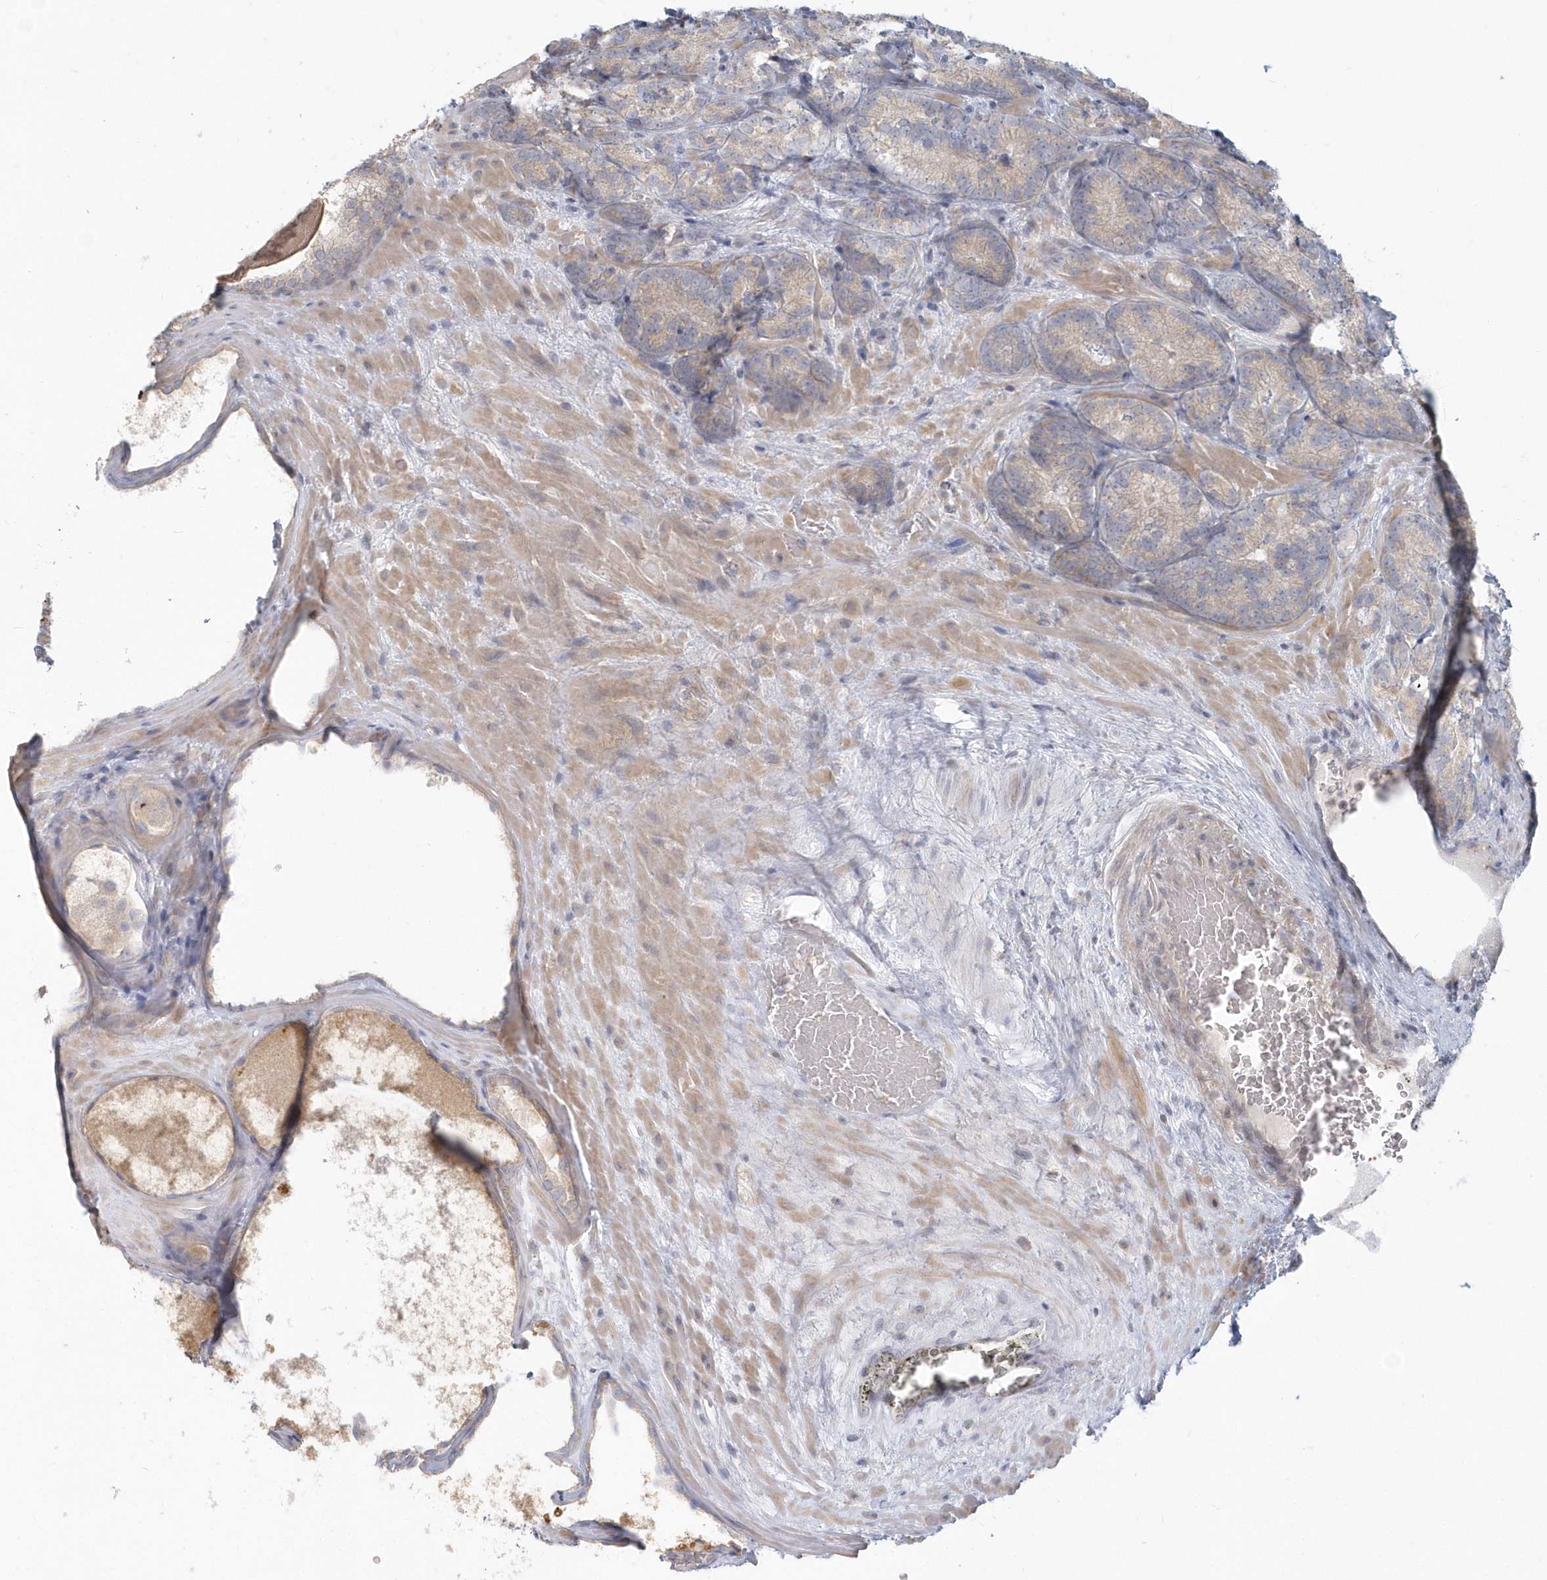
{"staining": {"intensity": "weak", "quantity": "25%-75%", "location": "cytoplasmic/membranous"}, "tissue": "prostate cancer", "cell_type": "Tumor cells", "image_type": "cancer", "snomed": [{"axis": "morphology", "description": "Adenocarcinoma, High grade"}, {"axis": "topography", "description": "Prostate"}], "caption": "The photomicrograph displays a brown stain indicating the presence of a protein in the cytoplasmic/membranous of tumor cells in prostate cancer (adenocarcinoma (high-grade)). The staining is performed using DAB brown chromogen to label protein expression. The nuclei are counter-stained blue using hematoxylin.", "gene": "NAPB", "patient": {"sex": "male", "age": 66}}